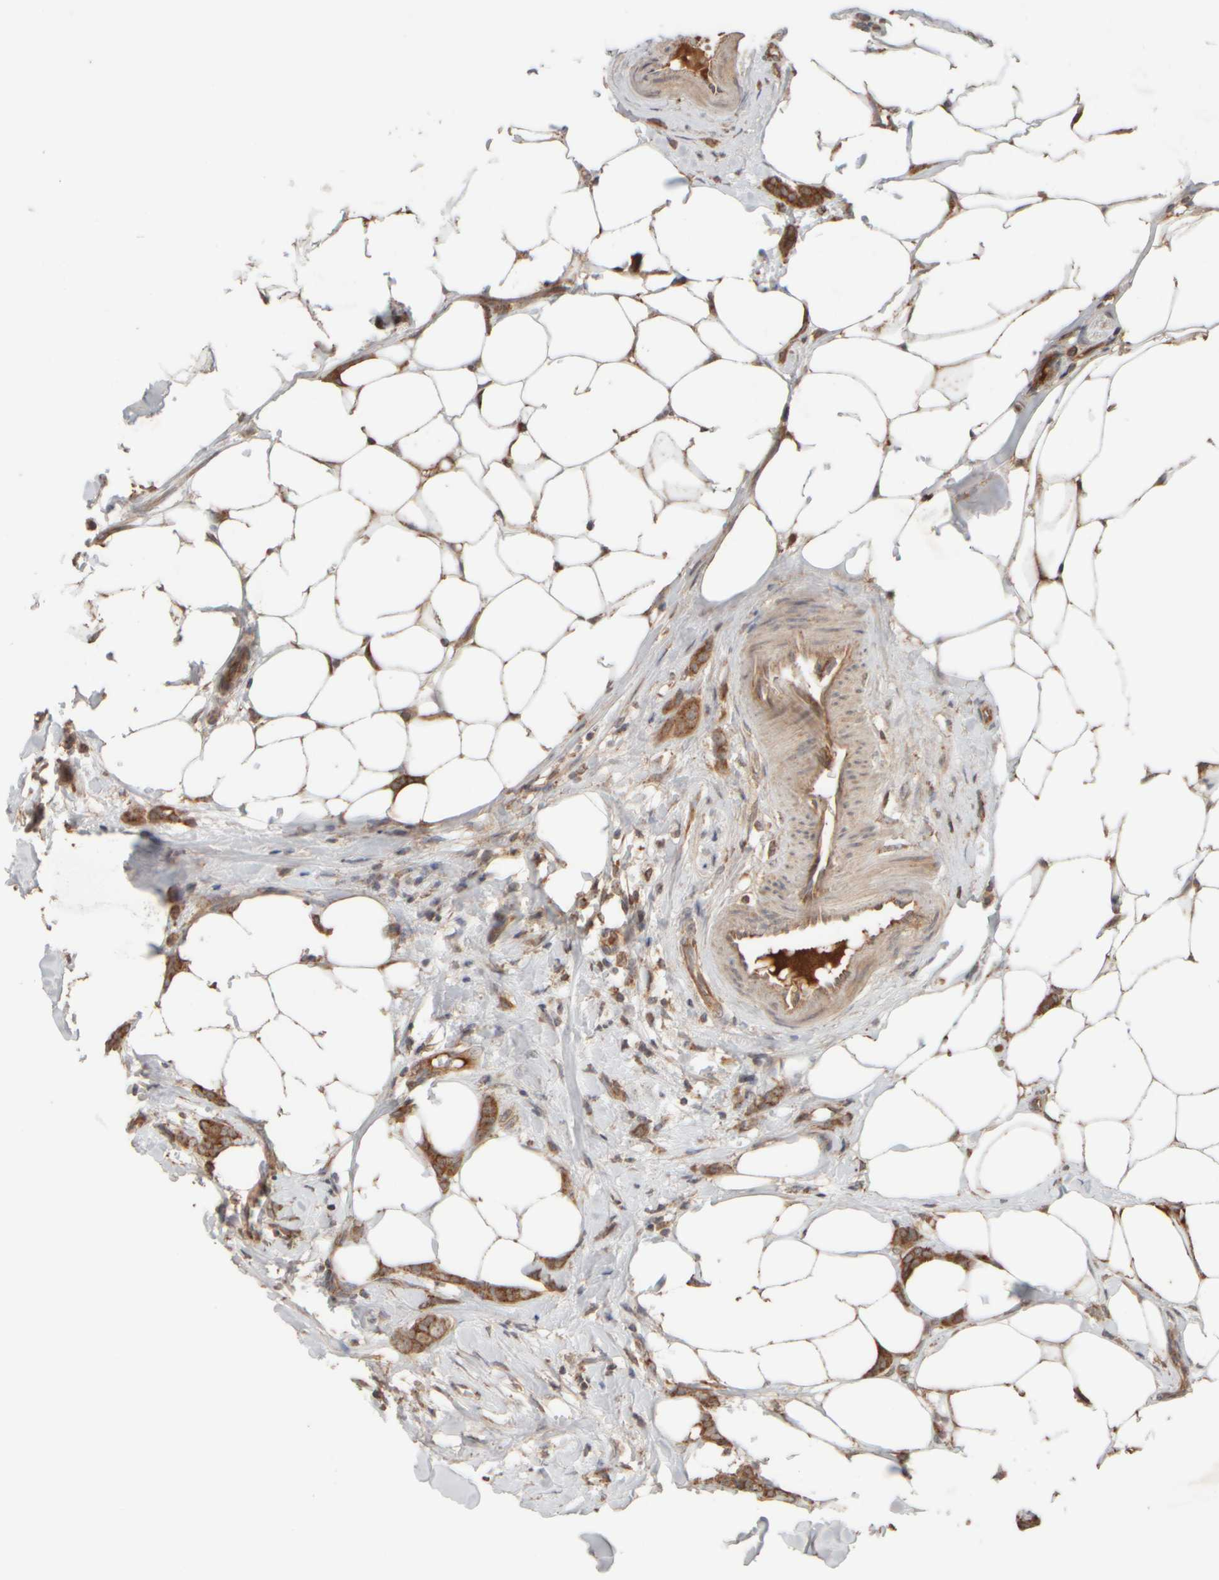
{"staining": {"intensity": "strong", "quantity": ">75%", "location": "cytoplasmic/membranous"}, "tissue": "breast cancer", "cell_type": "Tumor cells", "image_type": "cancer", "snomed": [{"axis": "morphology", "description": "Lobular carcinoma, in situ"}, {"axis": "morphology", "description": "Lobular carcinoma"}, {"axis": "topography", "description": "Breast"}], "caption": "Lobular carcinoma (breast) was stained to show a protein in brown. There is high levels of strong cytoplasmic/membranous staining in about >75% of tumor cells.", "gene": "EIF2B3", "patient": {"sex": "female", "age": 41}}